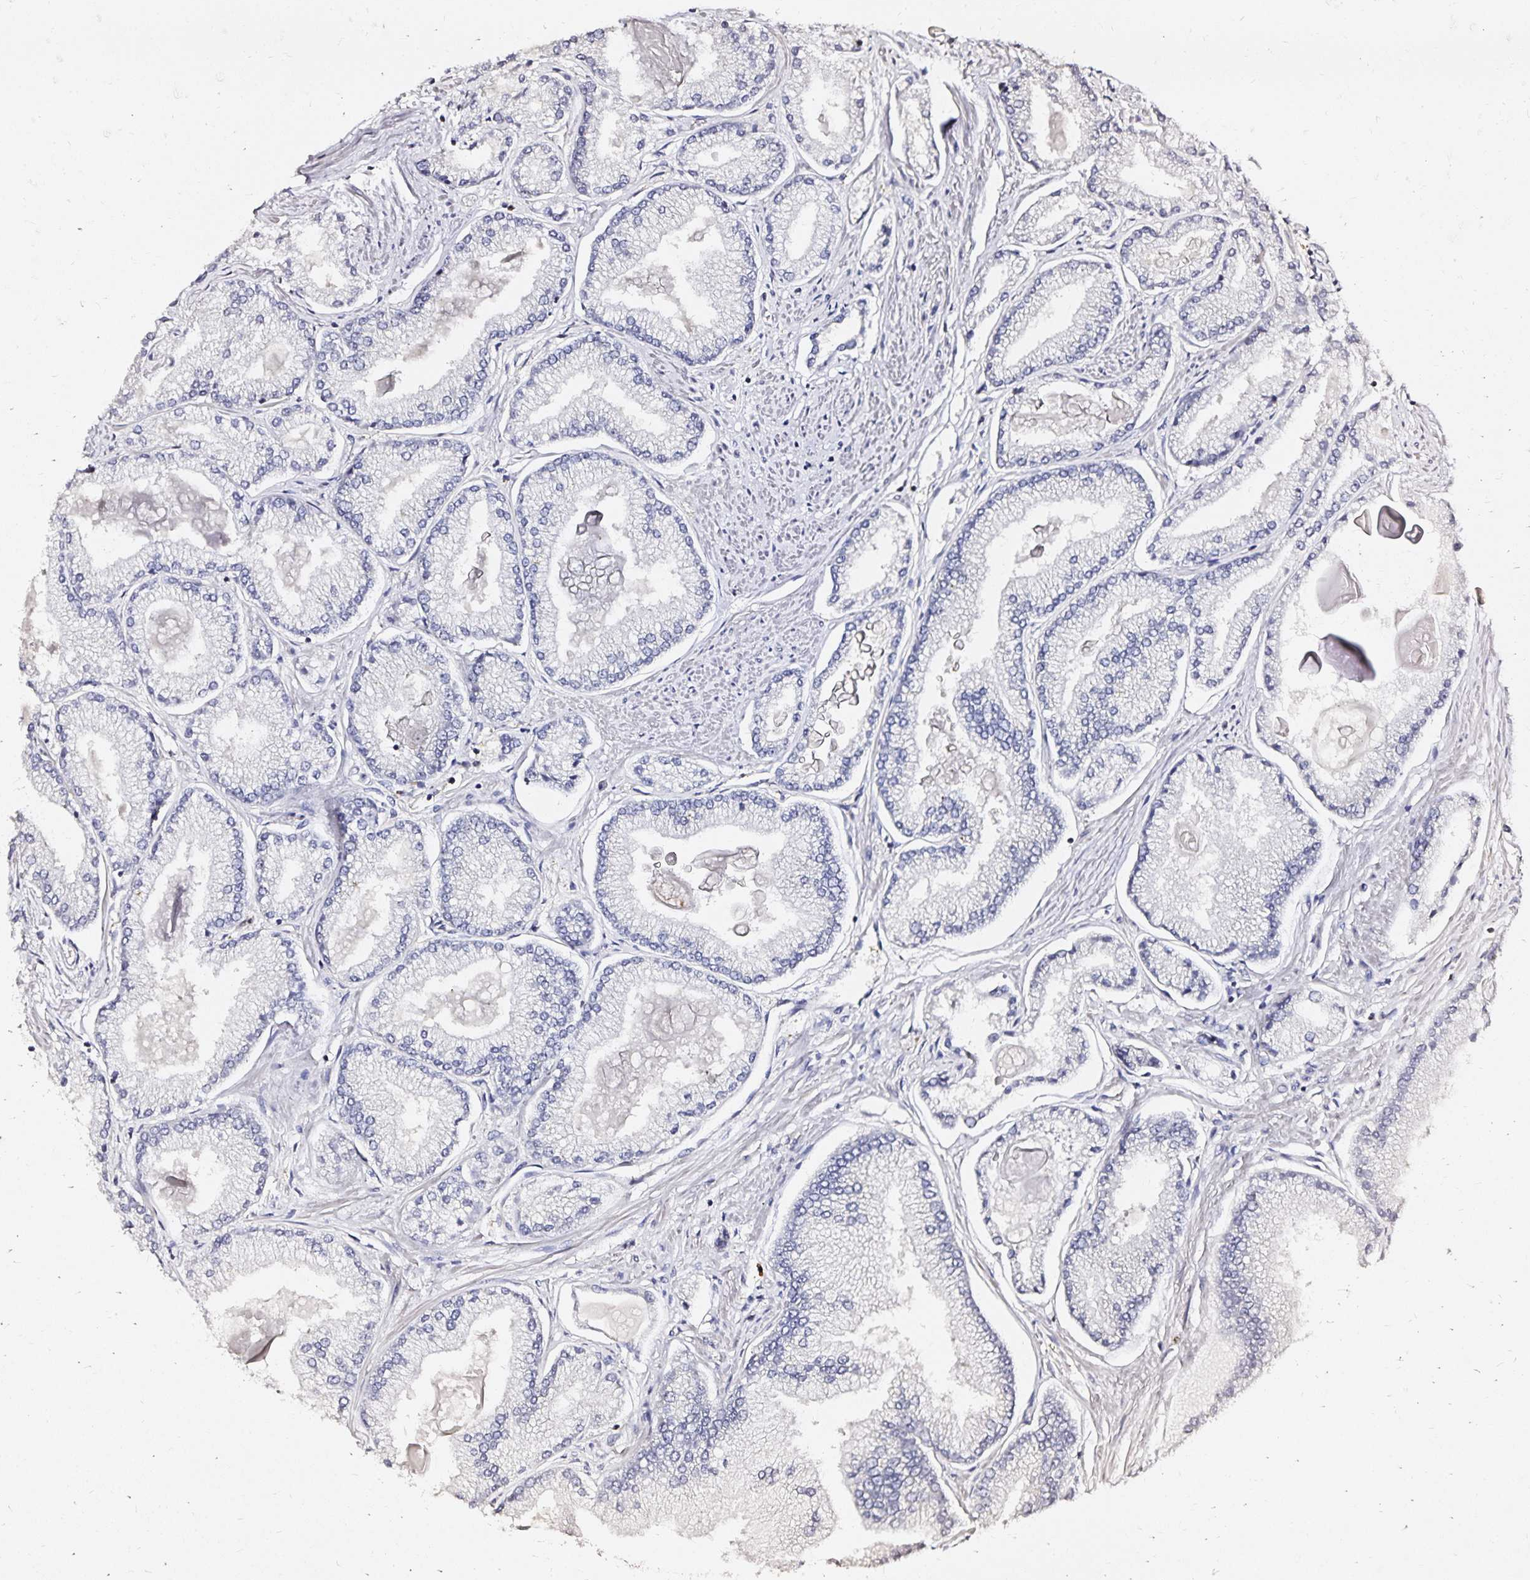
{"staining": {"intensity": "negative", "quantity": "none", "location": "none"}, "tissue": "prostate cancer", "cell_type": "Tumor cells", "image_type": "cancer", "snomed": [{"axis": "morphology", "description": "Adenocarcinoma, High grade"}, {"axis": "topography", "description": "Prostate"}], "caption": "Micrograph shows no protein staining in tumor cells of prostate cancer tissue. (Brightfield microscopy of DAB immunohistochemistry (IHC) at high magnification).", "gene": "SLC5A1", "patient": {"sex": "male", "age": 68}}